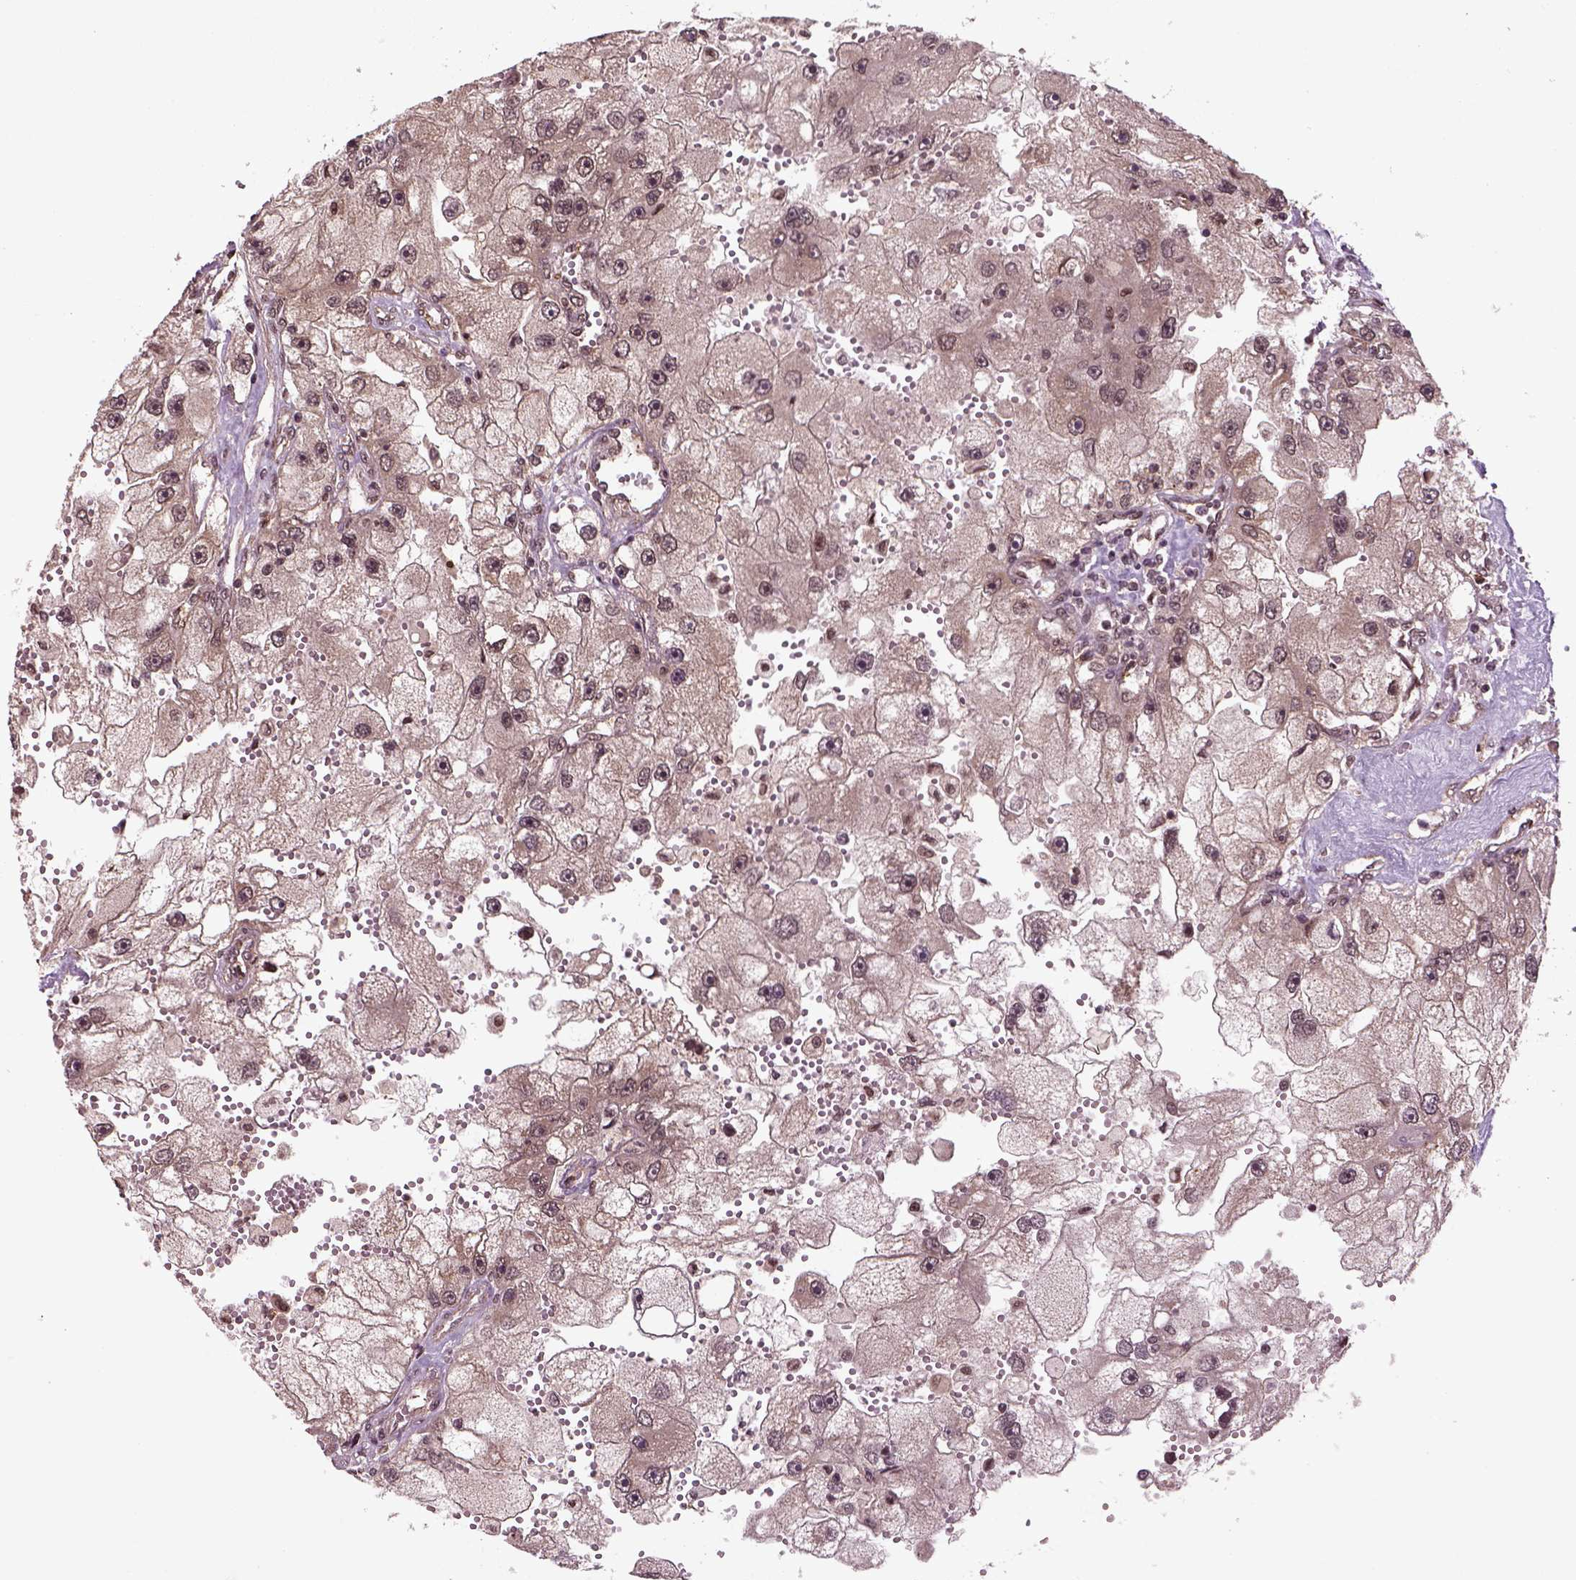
{"staining": {"intensity": "moderate", "quantity": "<25%", "location": "cytoplasmic/membranous,nuclear"}, "tissue": "renal cancer", "cell_type": "Tumor cells", "image_type": "cancer", "snomed": [{"axis": "morphology", "description": "Adenocarcinoma, NOS"}, {"axis": "topography", "description": "Kidney"}], "caption": "Immunohistochemistry histopathology image of renal cancer stained for a protein (brown), which demonstrates low levels of moderate cytoplasmic/membranous and nuclear staining in approximately <25% of tumor cells.", "gene": "NUDT9", "patient": {"sex": "male", "age": 63}}